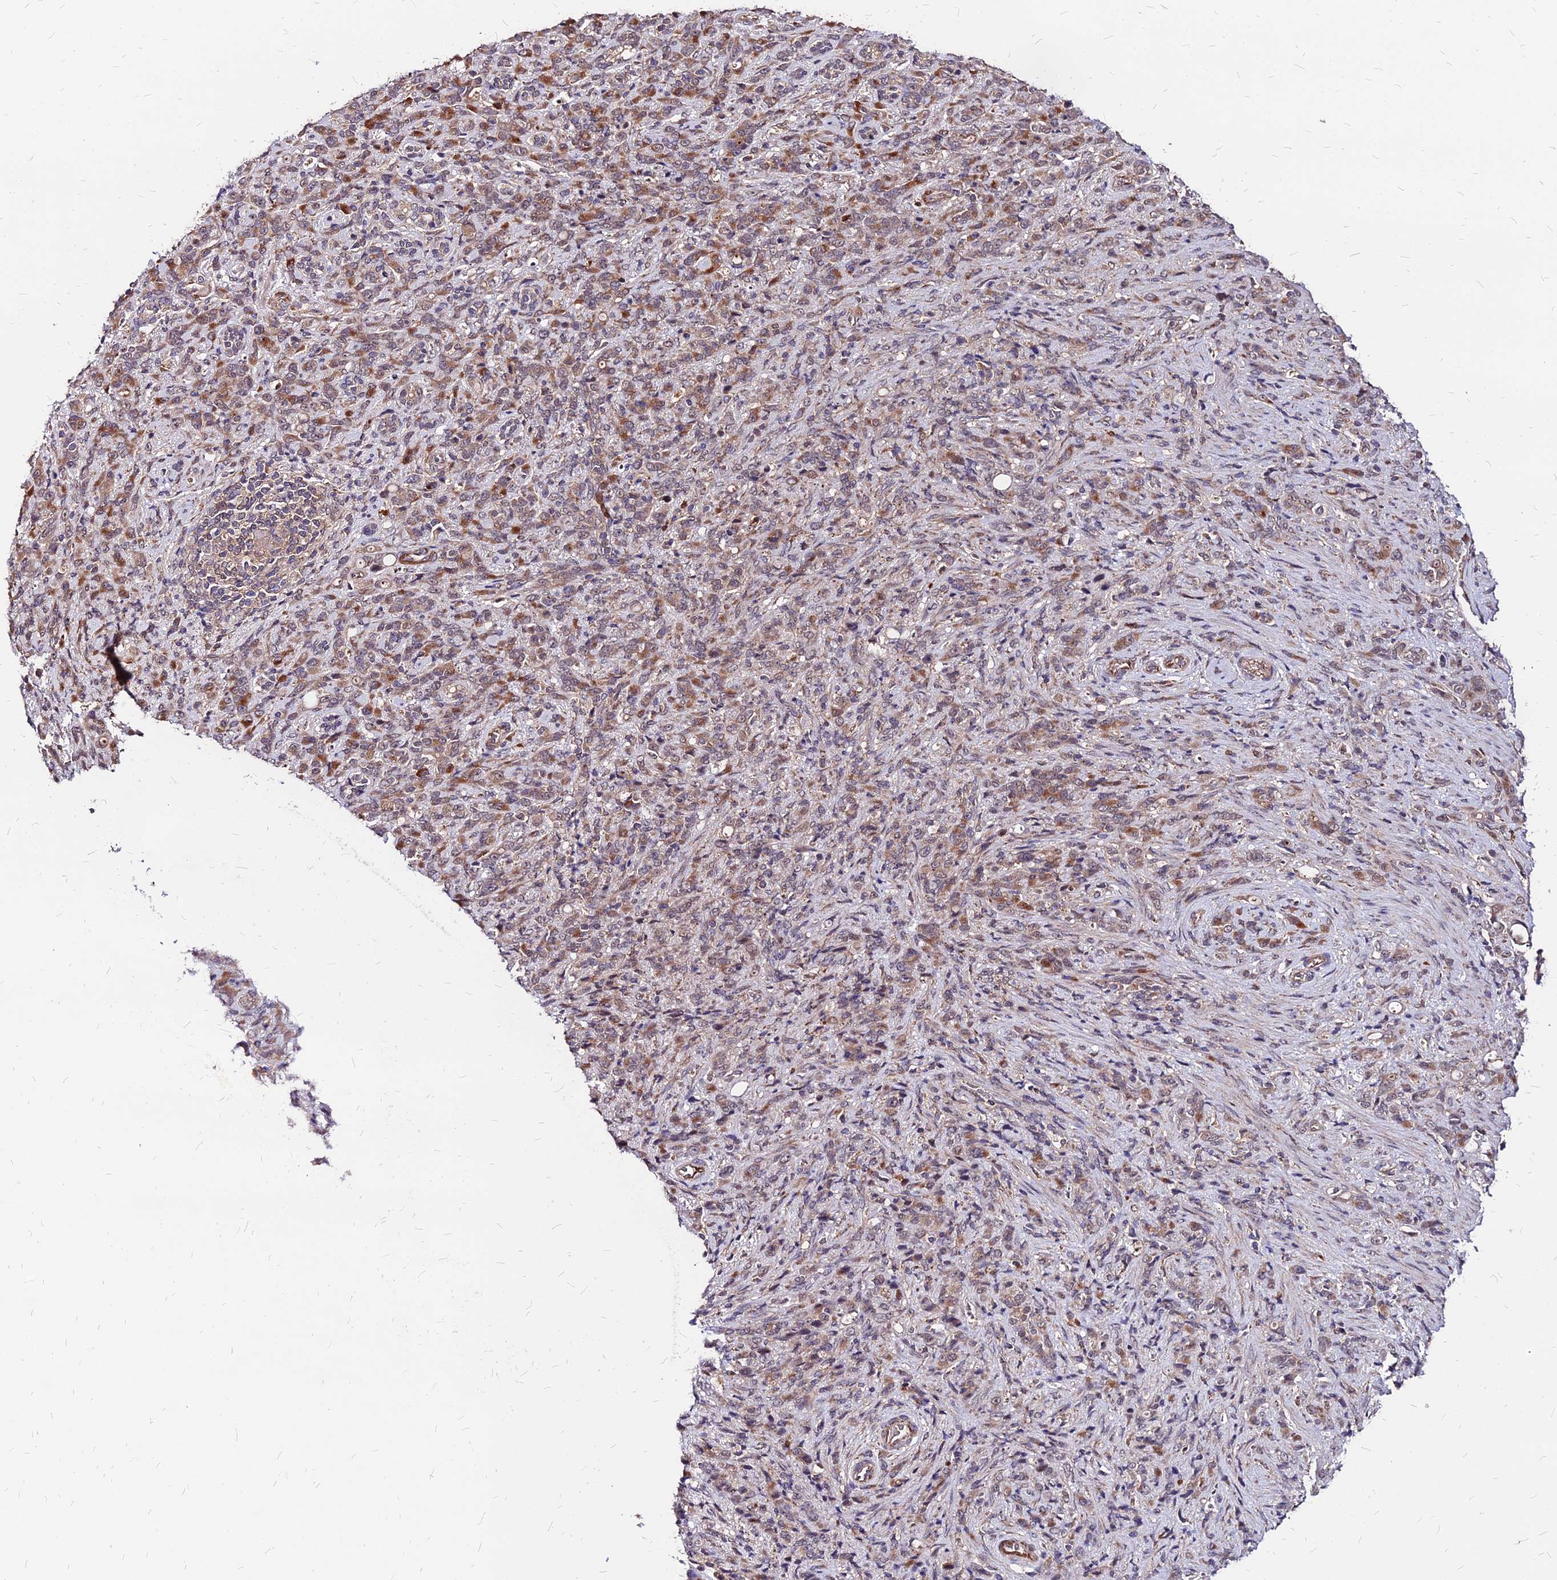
{"staining": {"intensity": "moderate", "quantity": ">75%", "location": "cytoplasmic/membranous"}, "tissue": "stomach cancer", "cell_type": "Tumor cells", "image_type": "cancer", "snomed": [{"axis": "morphology", "description": "Adenocarcinoma, NOS"}, {"axis": "topography", "description": "Stomach"}], "caption": "IHC of human stomach cancer (adenocarcinoma) displays medium levels of moderate cytoplasmic/membranous staining in about >75% of tumor cells.", "gene": "APBA3", "patient": {"sex": "female", "age": 79}}